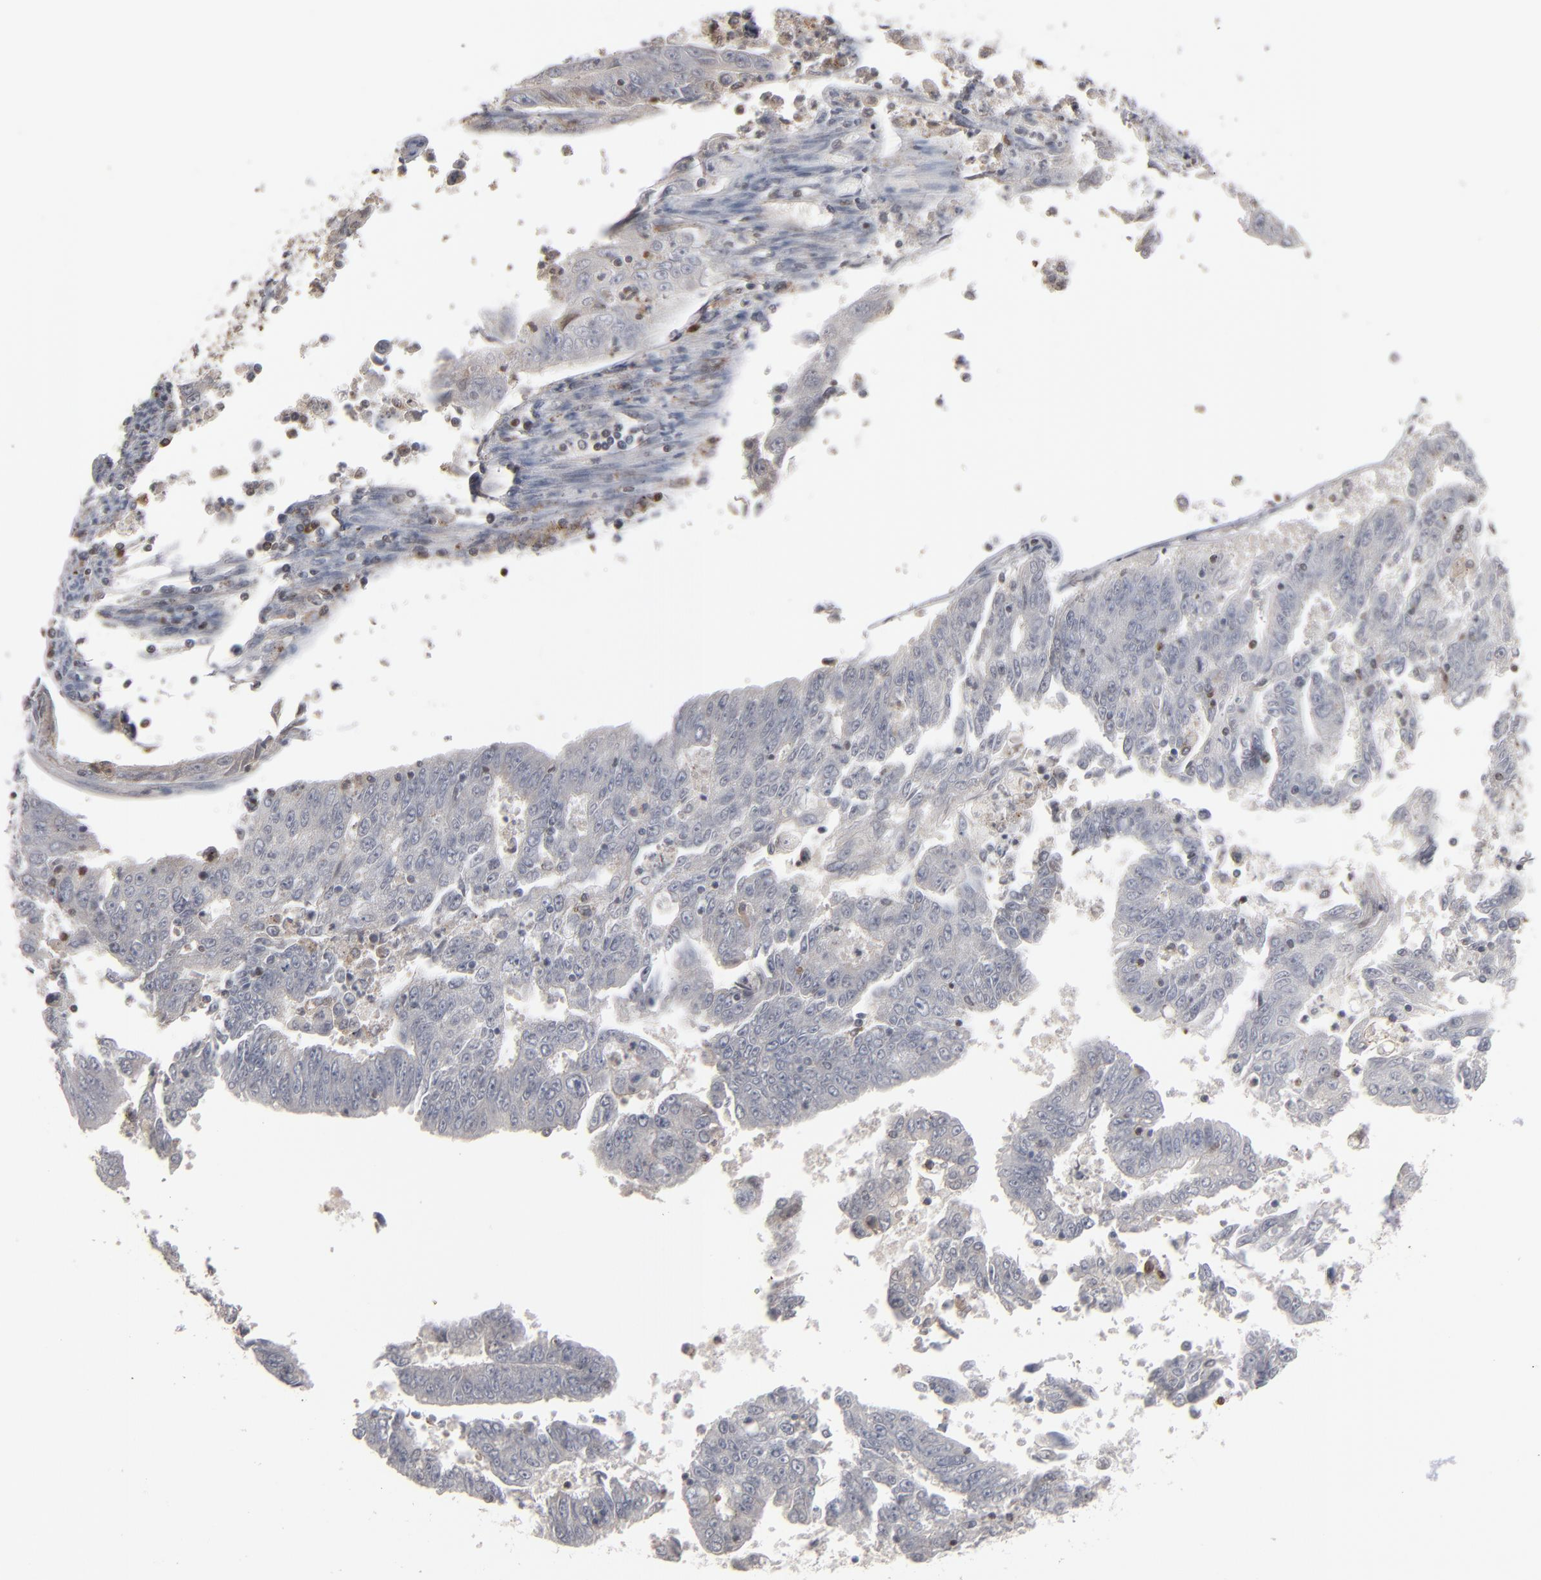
{"staining": {"intensity": "negative", "quantity": "none", "location": "none"}, "tissue": "endometrial cancer", "cell_type": "Tumor cells", "image_type": "cancer", "snomed": [{"axis": "morphology", "description": "Adenocarcinoma, NOS"}, {"axis": "topography", "description": "Endometrium"}], "caption": "A micrograph of adenocarcinoma (endometrial) stained for a protein exhibits no brown staining in tumor cells. (Immunohistochemistry (ihc), brightfield microscopy, high magnification).", "gene": "STAT4", "patient": {"sex": "female", "age": 42}}